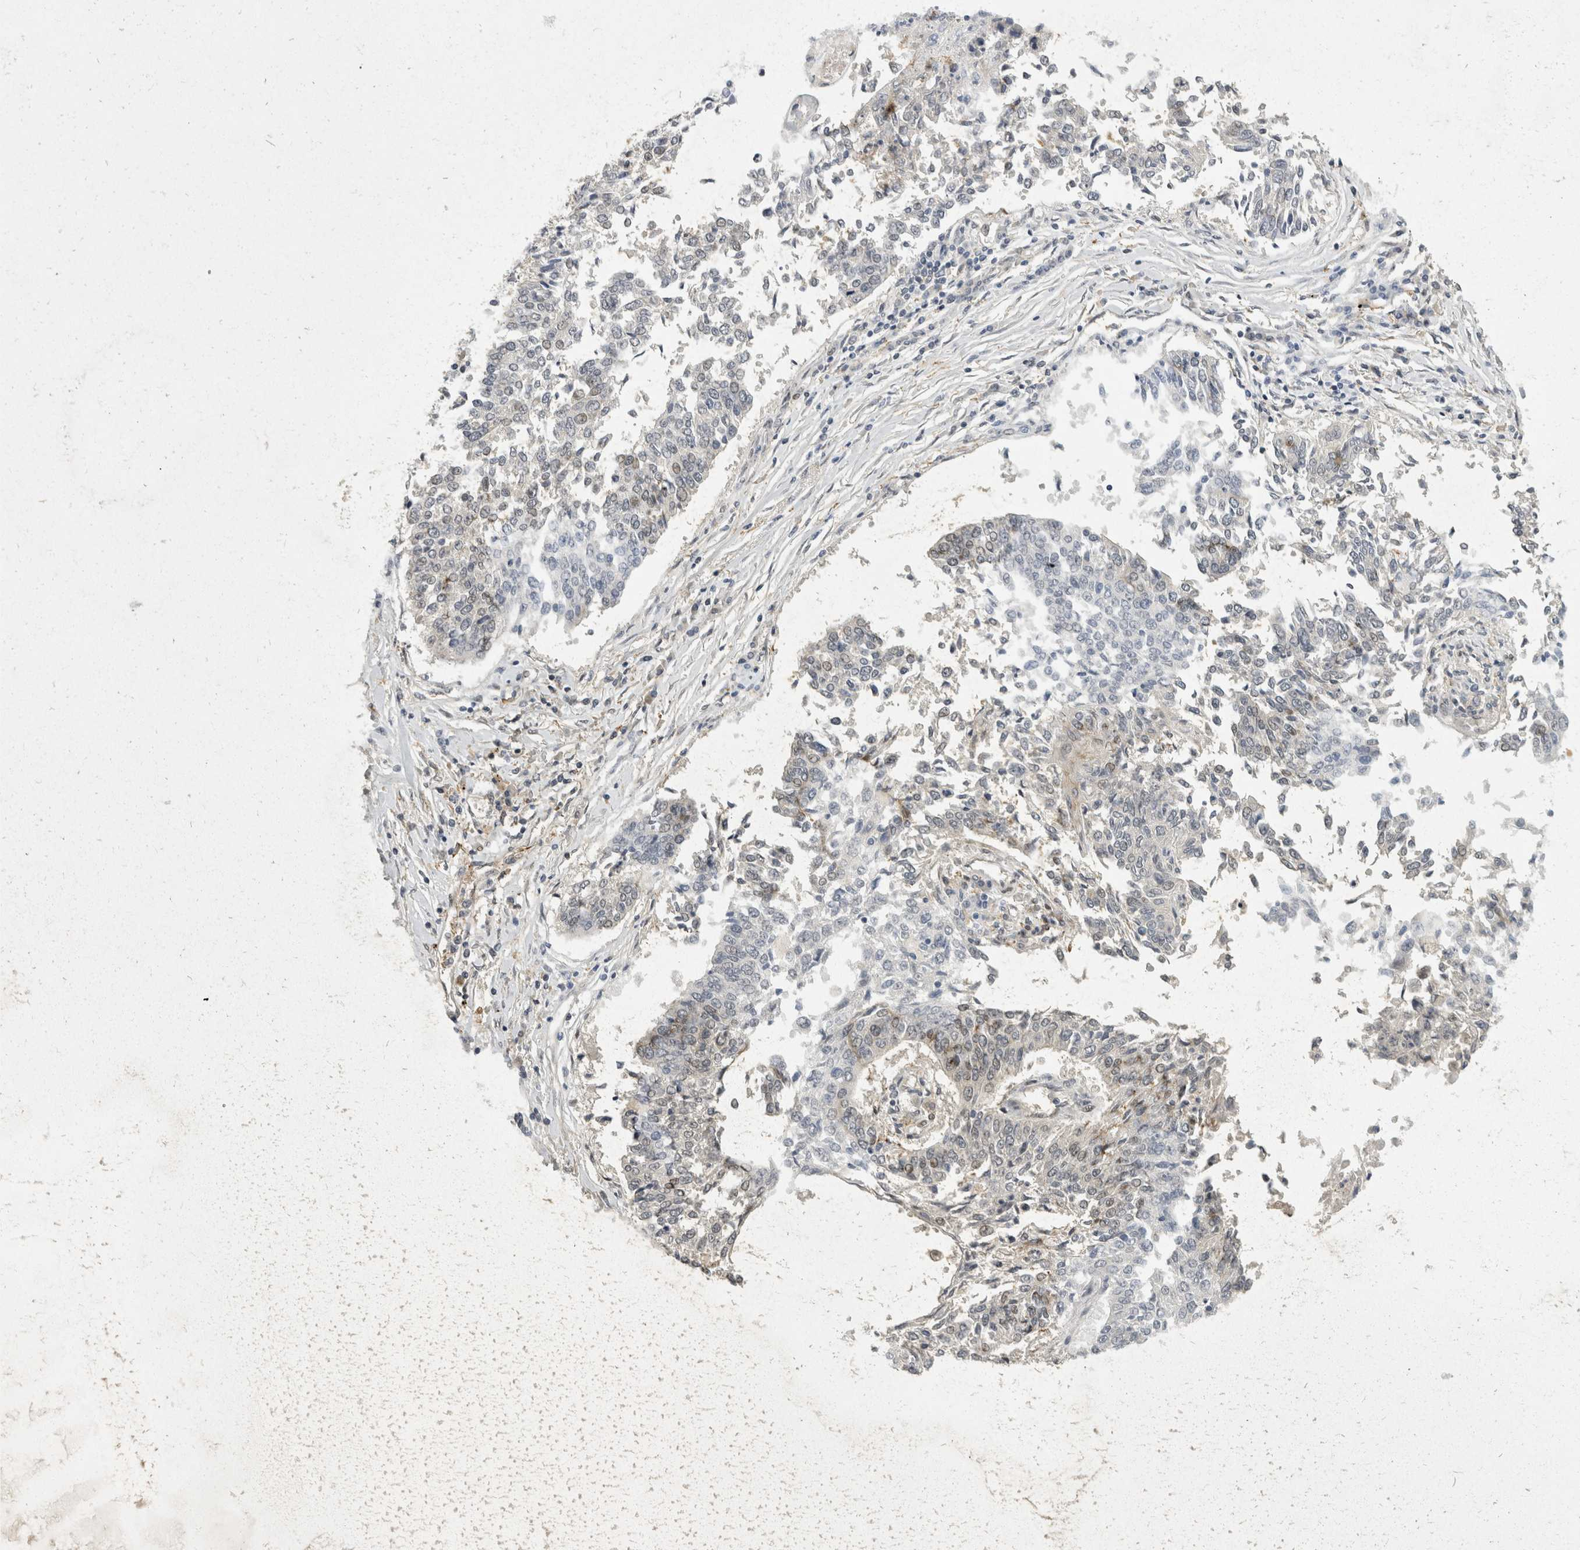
{"staining": {"intensity": "weak", "quantity": "<25%", "location": "nuclear"}, "tissue": "lung cancer", "cell_type": "Tumor cells", "image_type": "cancer", "snomed": [{"axis": "morphology", "description": "Normal tissue, NOS"}, {"axis": "morphology", "description": "Squamous cell carcinoma, NOS"}, {"axis": "topography", "description": "Cartilage tissue"}, {"axis": "topography", "description": "Bronchus"}, {"axis": "topography", "description": "Lung"}, {"axis": "topography", "description": "Peripheral nerve tissue"}], "caption": "Immunohistochemistry (IHC) of human squamous cell carcinoma (lung) shows no expression in tumor cells.", "gene": "TOM1L2", "patient": {"sex": "female", "age": 49}}